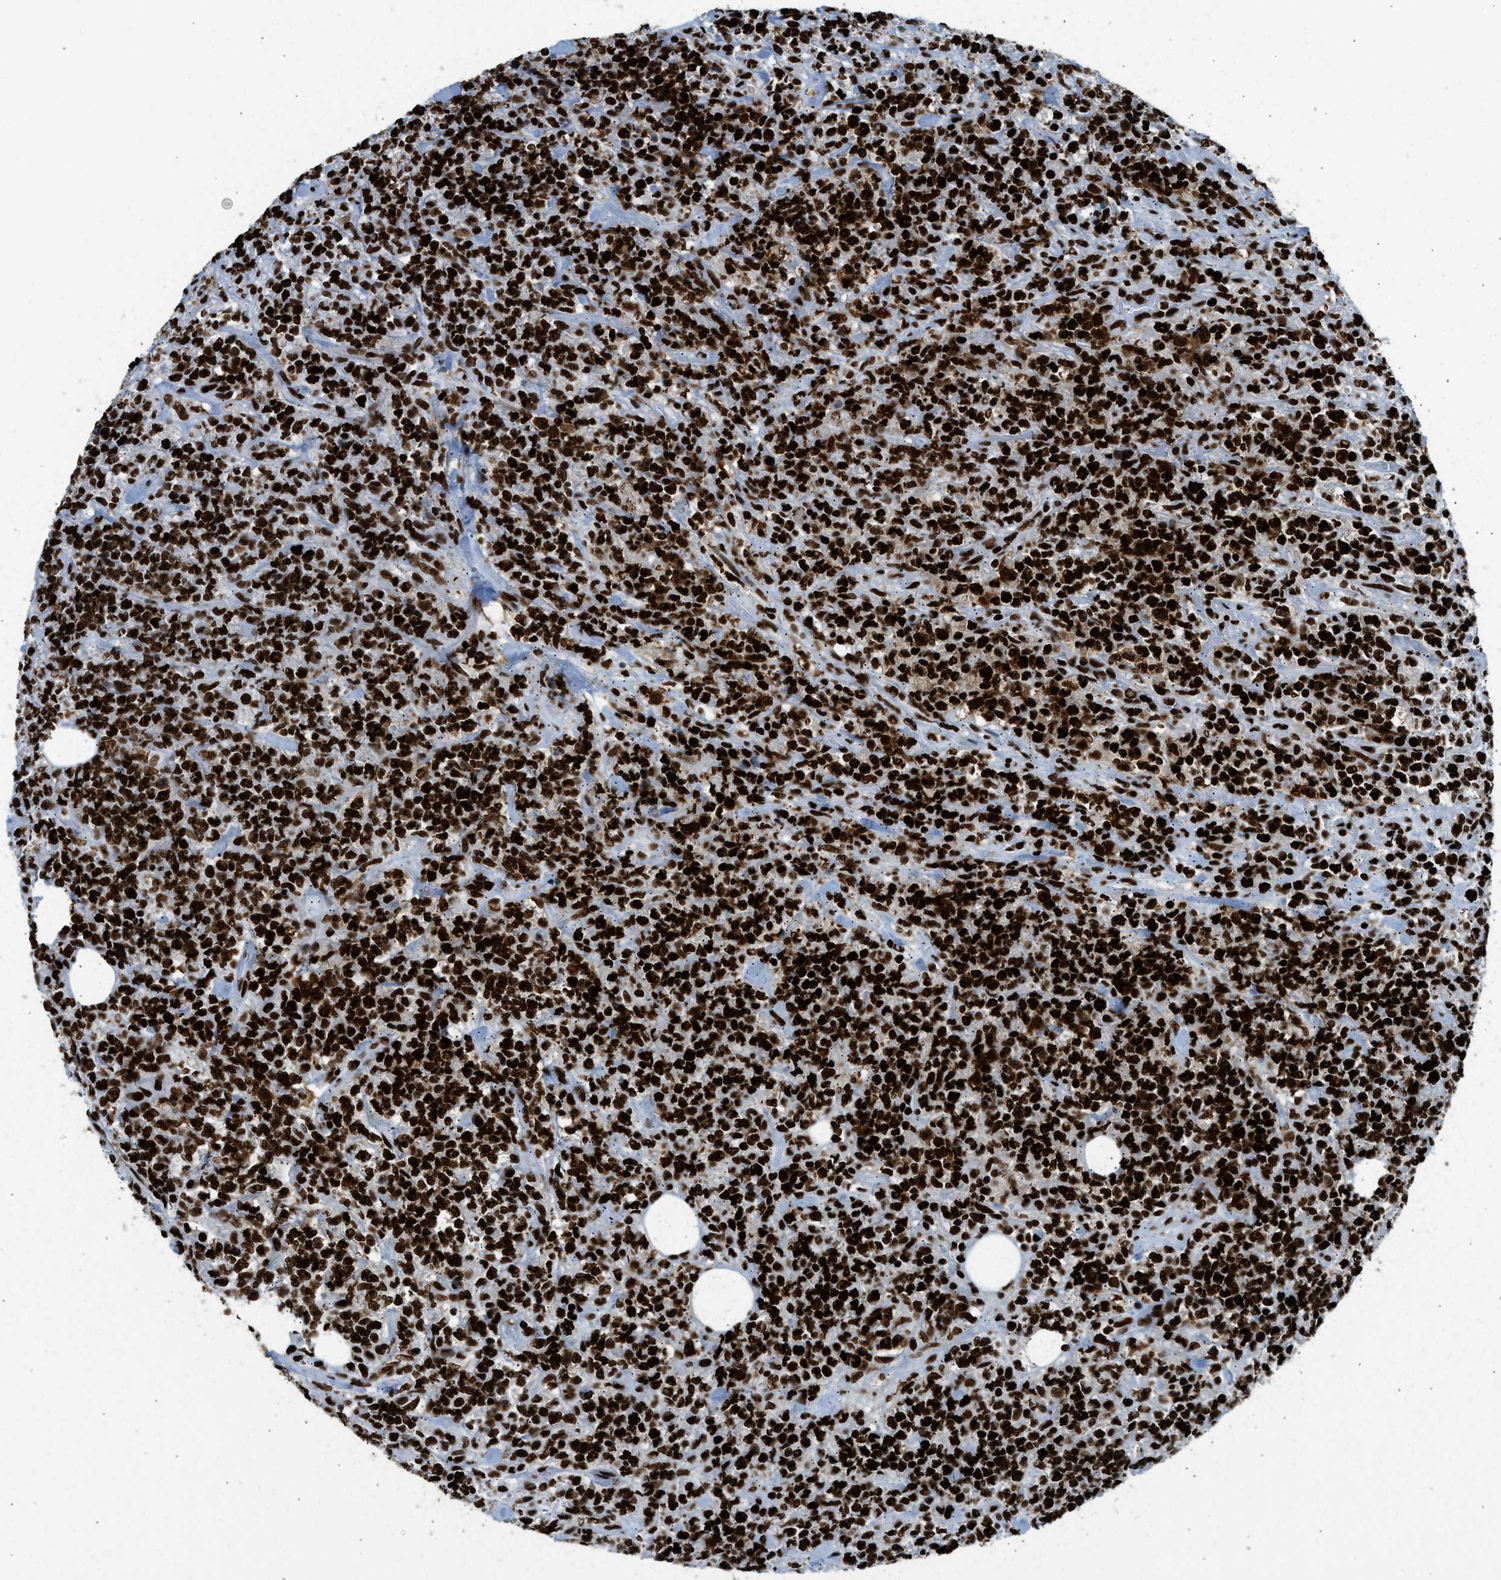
{"staining": {"intensity": "strong", "quantity": ">75%", "location": "nuclear"}, "tissue": "lymphoma", "cell_type": "Tumor cells", "image_type": "cancer", "snomed": [{"axis": "morphology", "description": "Malignant lymphoma, non-Hodgkin's type, High grade"}, {"axis": "topography", "description": "Soft tissue"}], "caption": "Protein expression analysis of high-grade malignant lymphoma, non-Hodgkin's type demonstrates strong nuclear staining in about >75% of tumor cells.", "gene": "PIF1", "patient": {"sex": "male", "age": 18}}